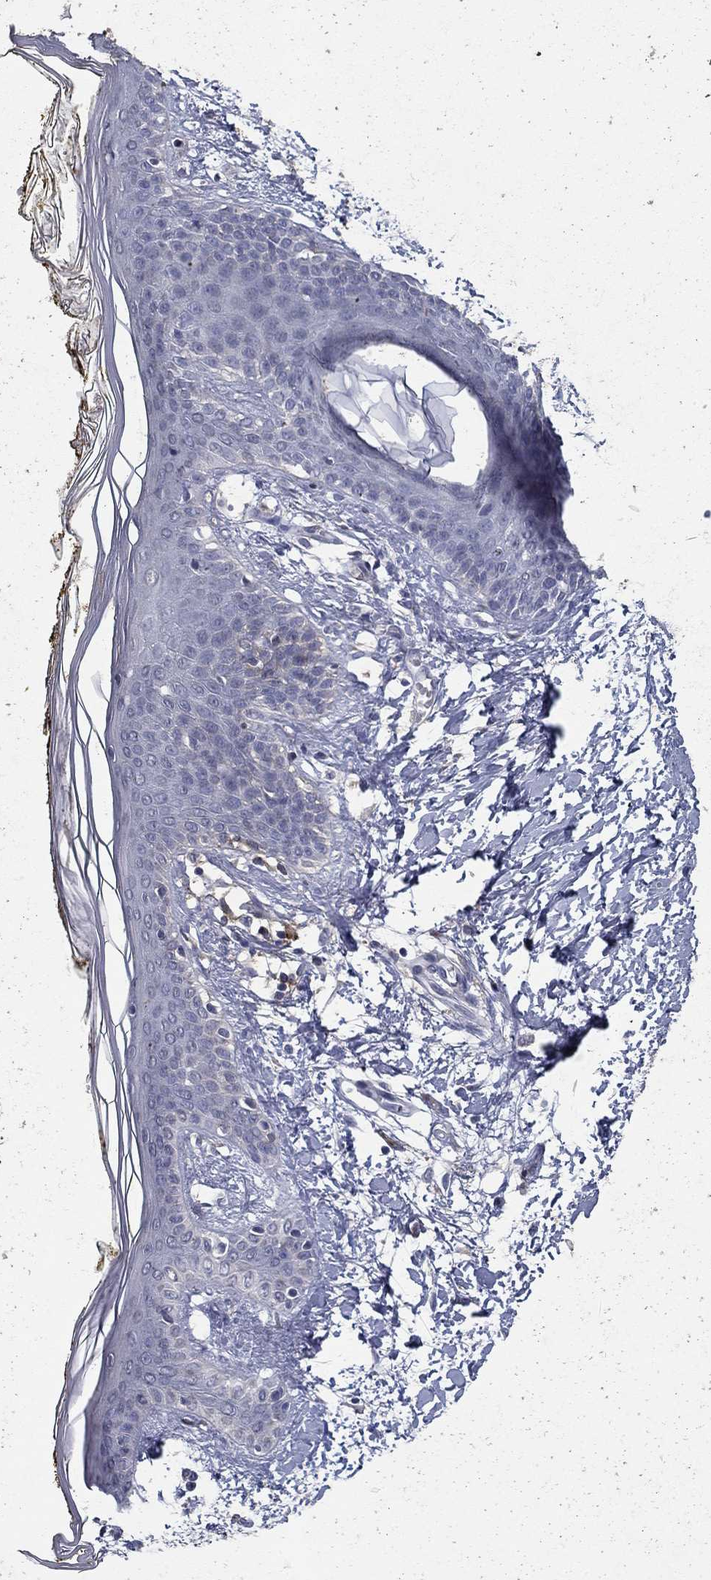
{"staining": {"intensity": "negative", "quantity": "none", "location": "none"}, "tissue": "skin", "cell_type": "Fibroblasts", "image_type": "normal", "snomed": [{"axis": "morphology", "description": "Normal tissue, NOS"}, {"axis": "topography", "description": "Skin"}], "caption": "This is an IHC histopathology image of unremarkable human skin. There is no expression in fibroblasts.", "gene": "CD274", "patient": {"sex": "female", "age": 34}}